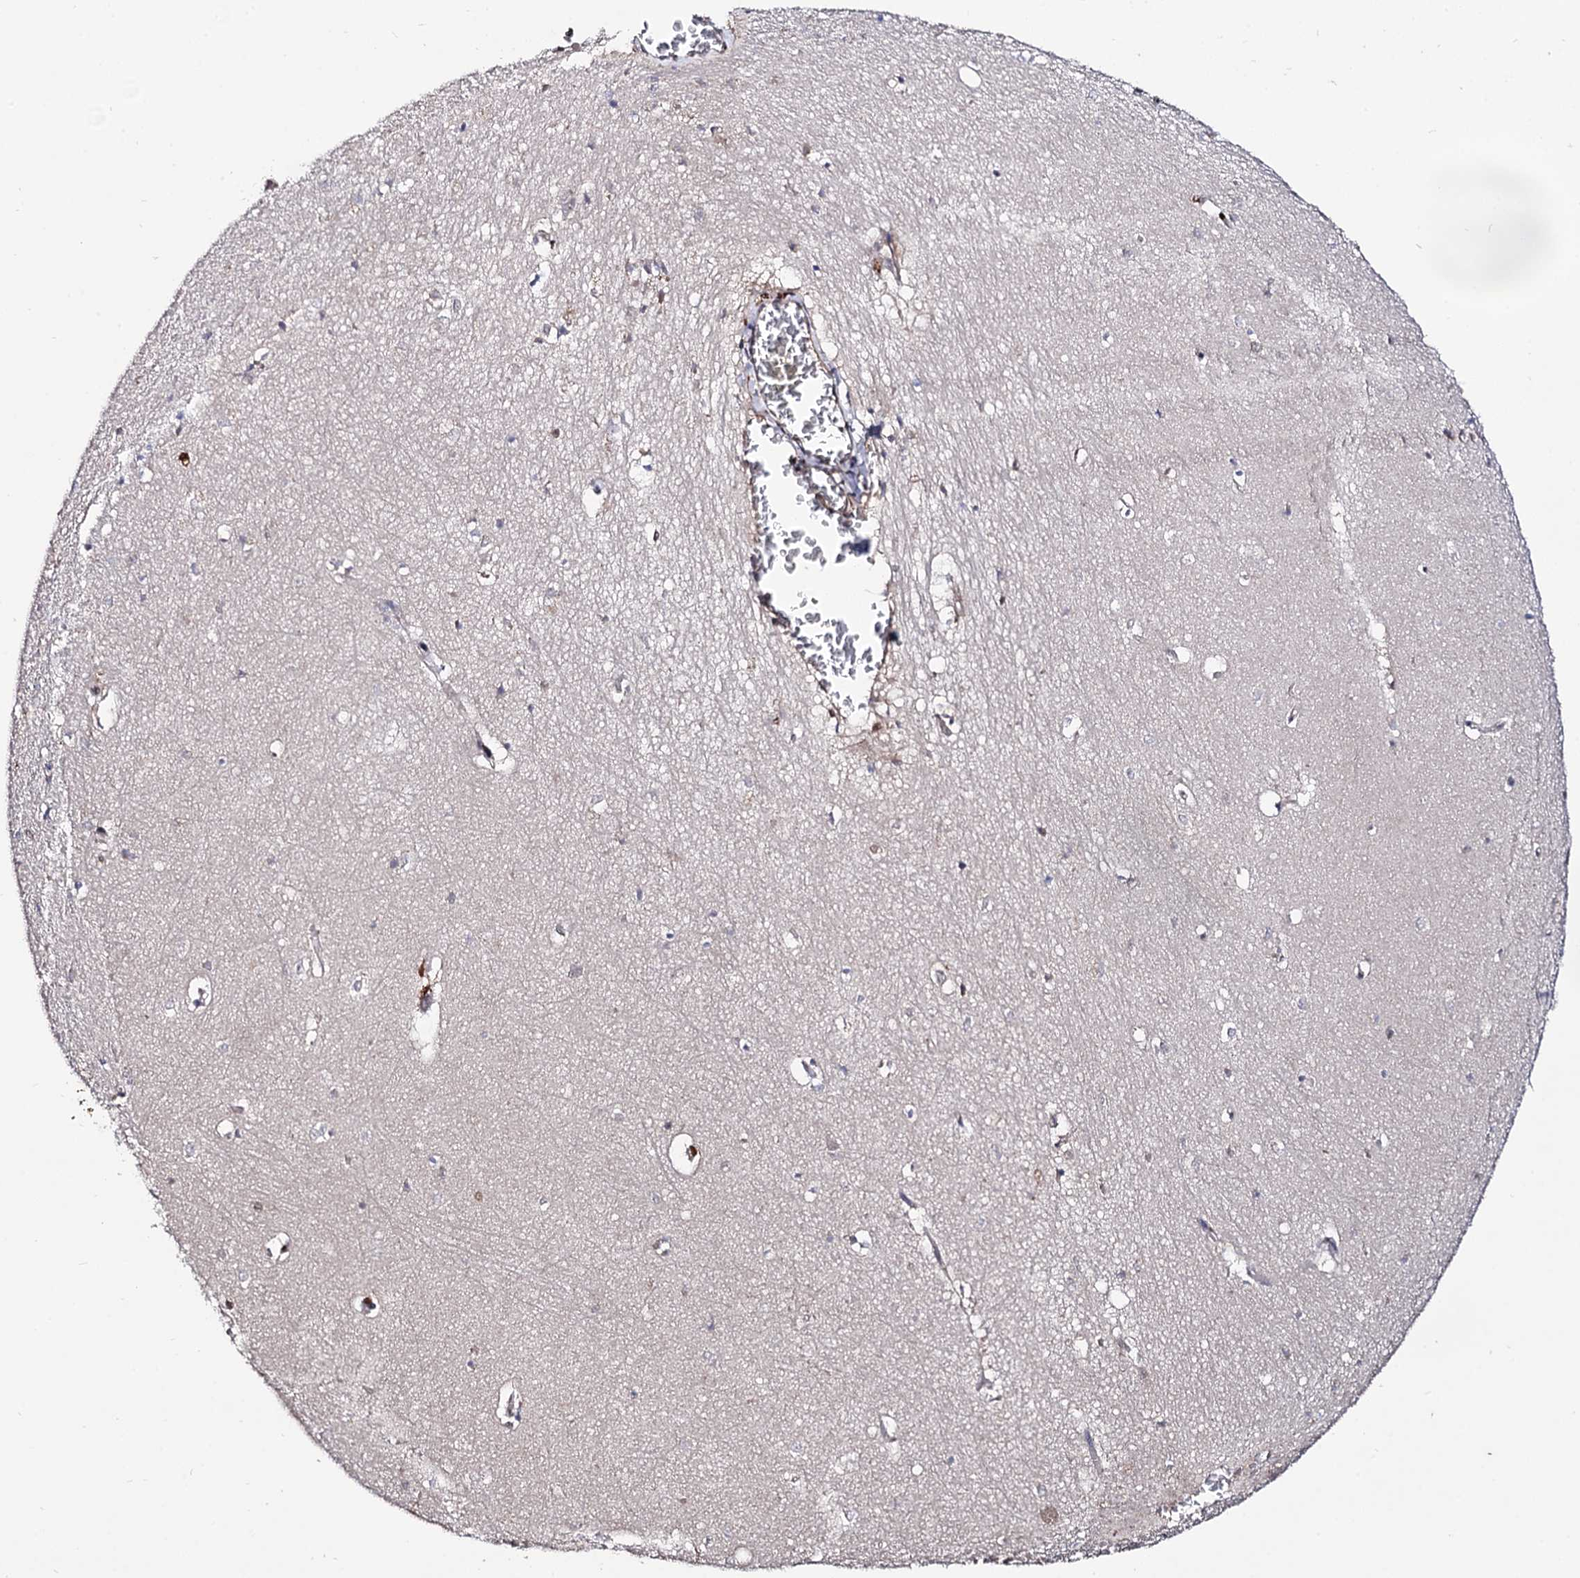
{"staining": {"intensity": "negative", "quantity": "none", "location": "none"}, "tissue": "hippocampus", "cell_type": "Glial cells", "image_type": "normal", "snomed": [{"axis": "morphology", "description": "Normal tissue, NOS"}, {"axis": "topography", "description": "Hippocampus"}], "caption": "High power microscopy histopathology image of an immunohistochemistry photomicrograph of normal hippocampus, revealing no significant staining in glial cells.", "gene": "MICAL2", "patient": {"sex": "female", "age": 64}}